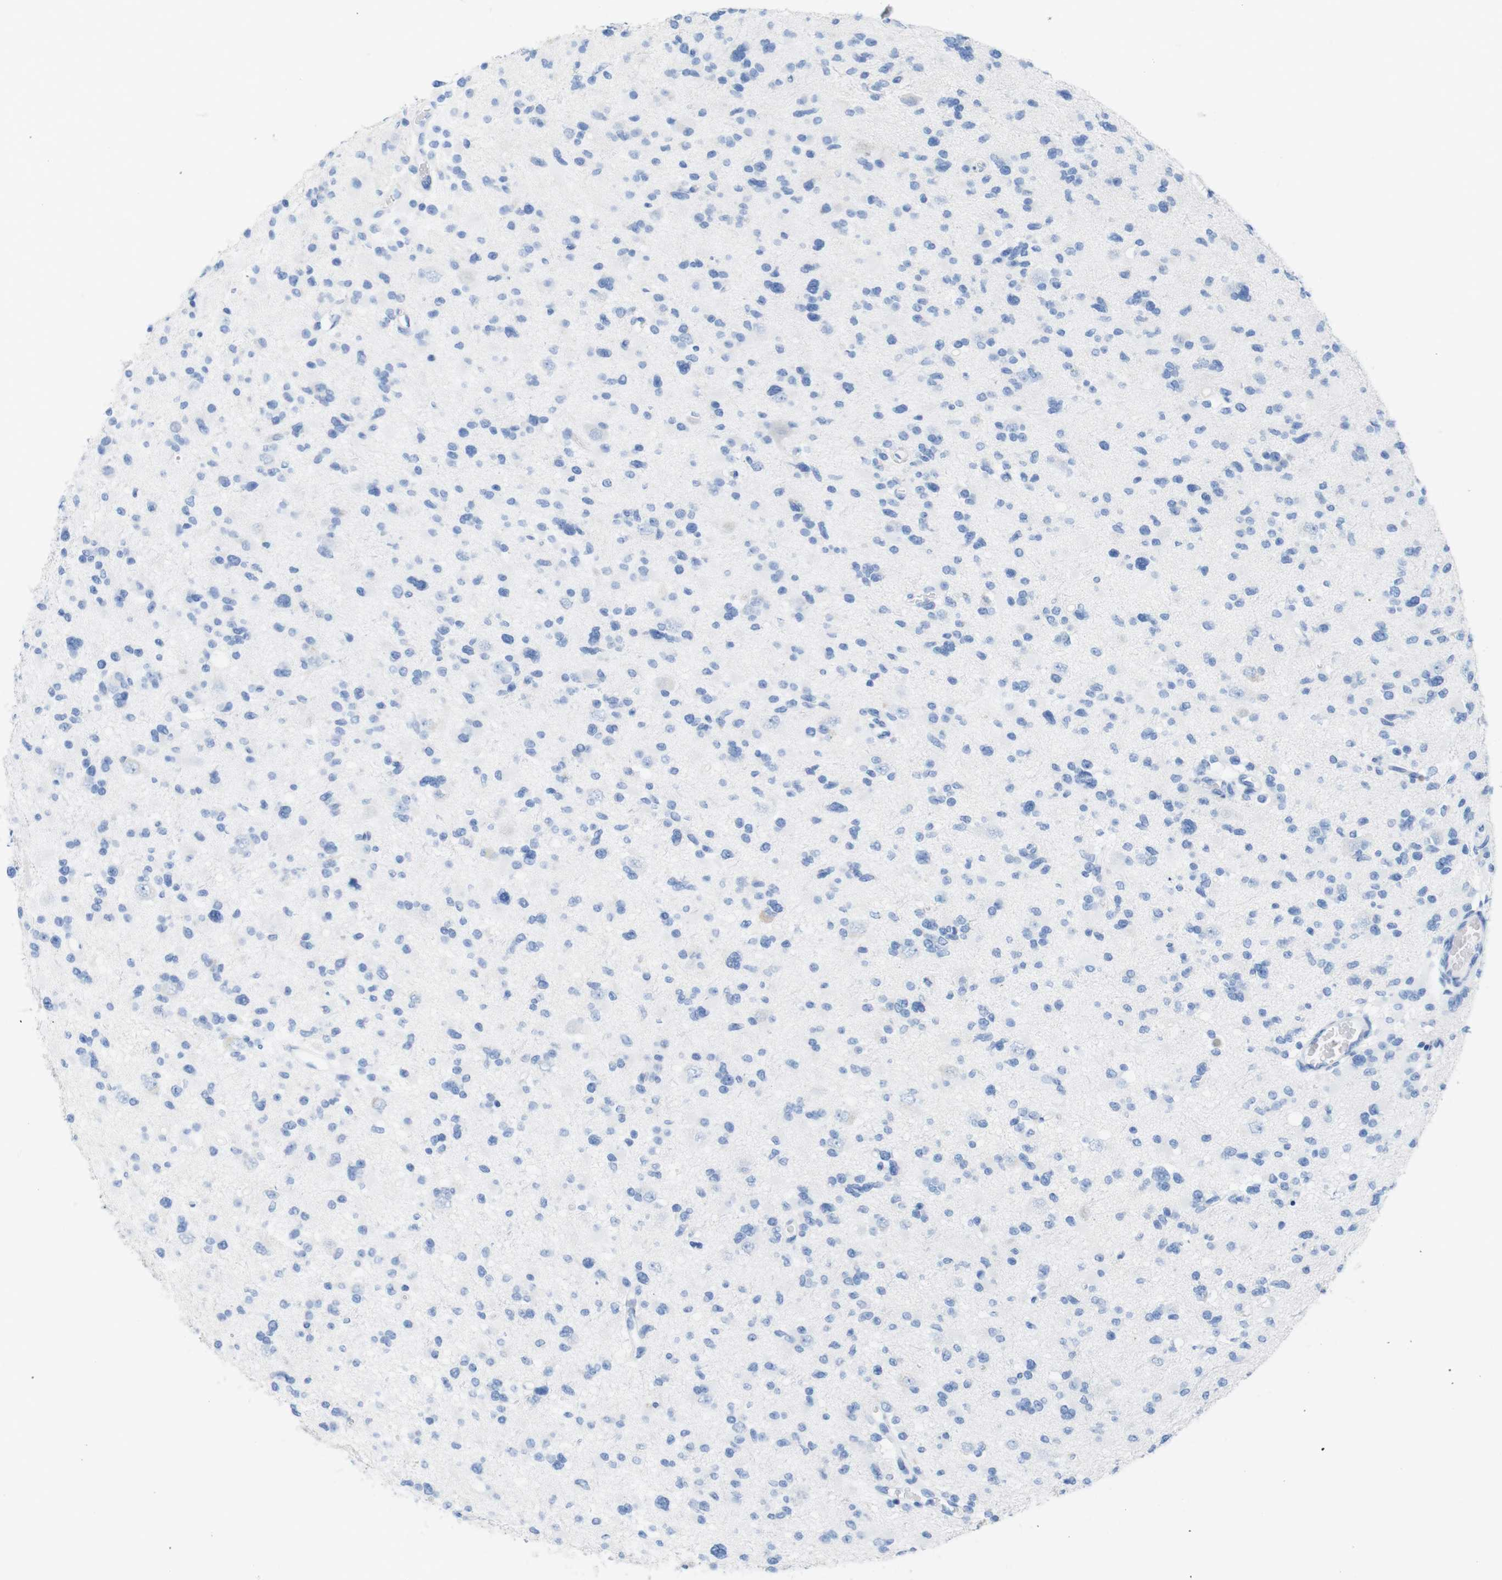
{"staining": {"intensity": "negative", "quantity": "none", "location": "none"}, "tissue": "glioma", "cell_type": "Tumor cells", "image_type": "cancer", "snomed": [{"axis": "morphology", "description": "Glioma, malignant, Low grade"}, {"axis": "topography", "description": "Brain"}], "caption": "Immunohistochemistry of human glioma demonstrates no expression in tumor cells.", "gene": "LAG3", "patient": {"sex": "female", "age": 22}}